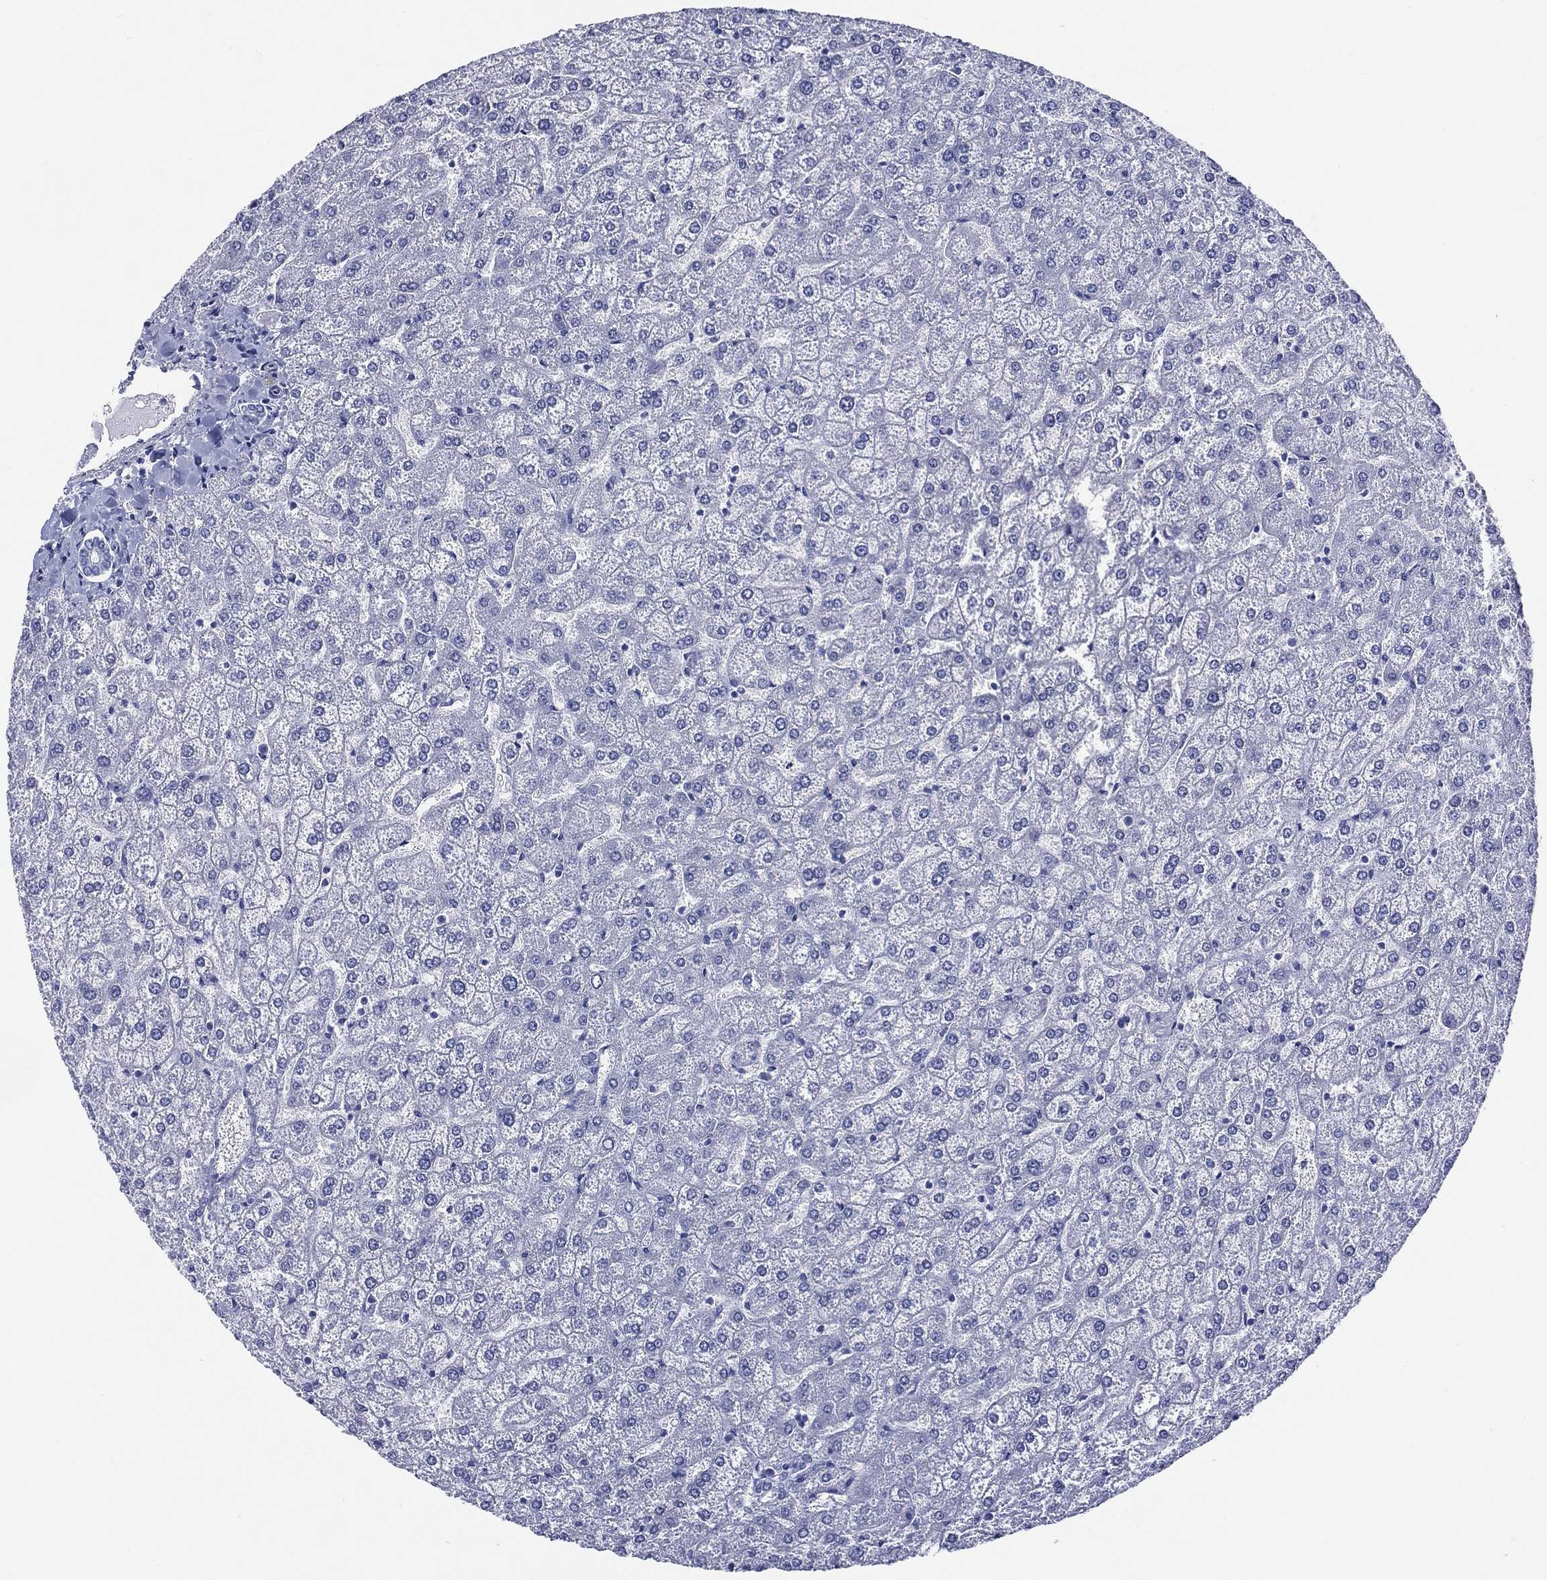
{"staining": {"intensity": "negative", "quantity": "none", "location": "none"}, "tissue": "liver", "cell_type": "Cholangiocytes", "image_type": "normal", "snomed": [{"axis": "morphology", "description": "Normal tissue, NOS"}, {"axis": "topography", "description": "Liver"}], "caption": "A high-resolution image shows immunohistochemistry staining of normal liver, which exhibits no significant positivity in cholangiocytes.", "gene": "ENSG00000285953", "patient": {"sex": "female", "age": 32}}